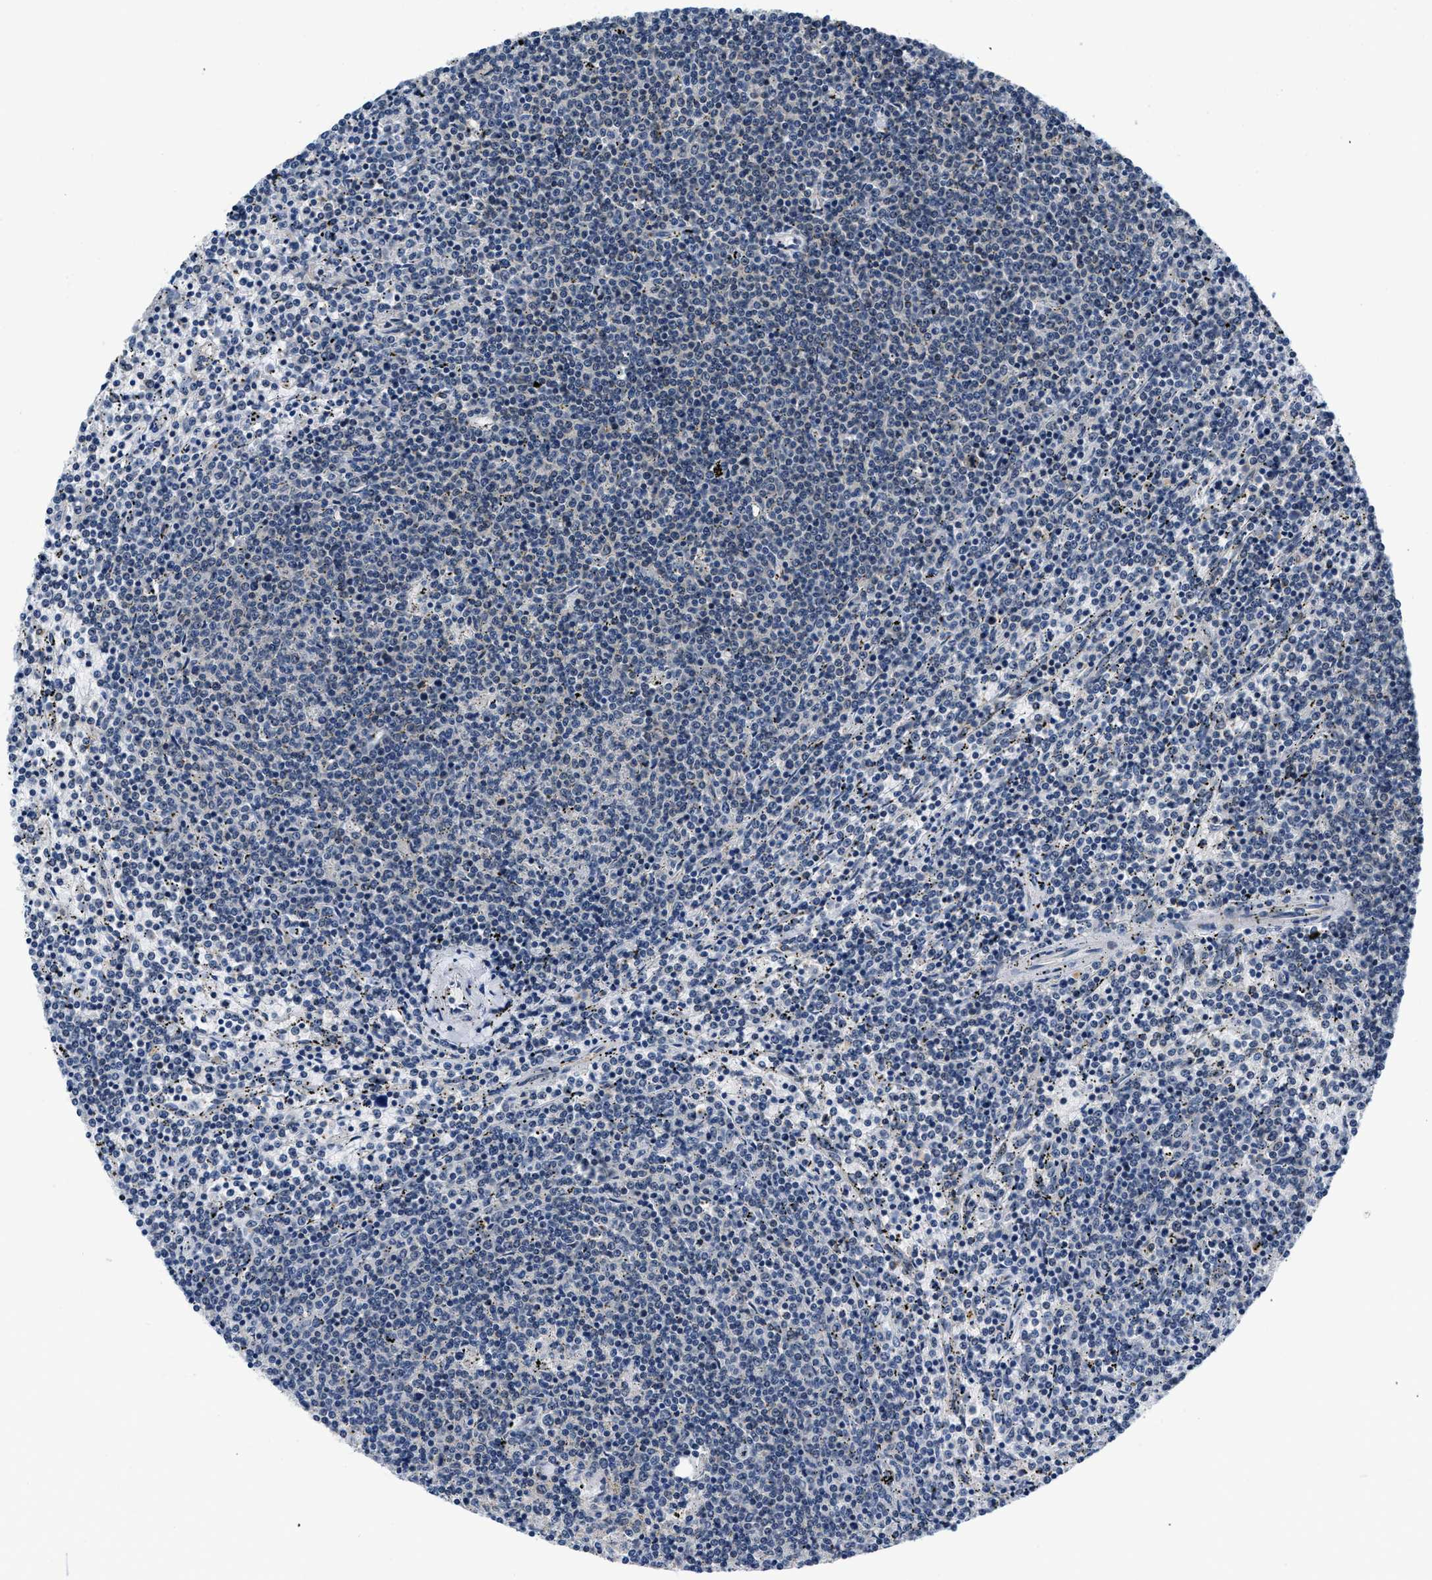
{"staining": {"intensity": "negative", "quantity": "none", "location": "none"}, "tissue": "lymphoma", "cell_type": "Tumor cells", "image_type": "cancer", "snomed": [{"axis": "morphology", "description": "Malignant lymphoma, non-Hodgkin's type, Low grade"}, {"axis": "topography", "description": "Spleen"}], "caption": "IHC histopathology image of neoplastic tissue: human malignant lymphoma, non-Hodgkin's type (low-grade) stained with DAB reveals no significant protein expression in tumor cells.", "gene": "SMAD4", "patient": {"sex": "female", "age": 50}}